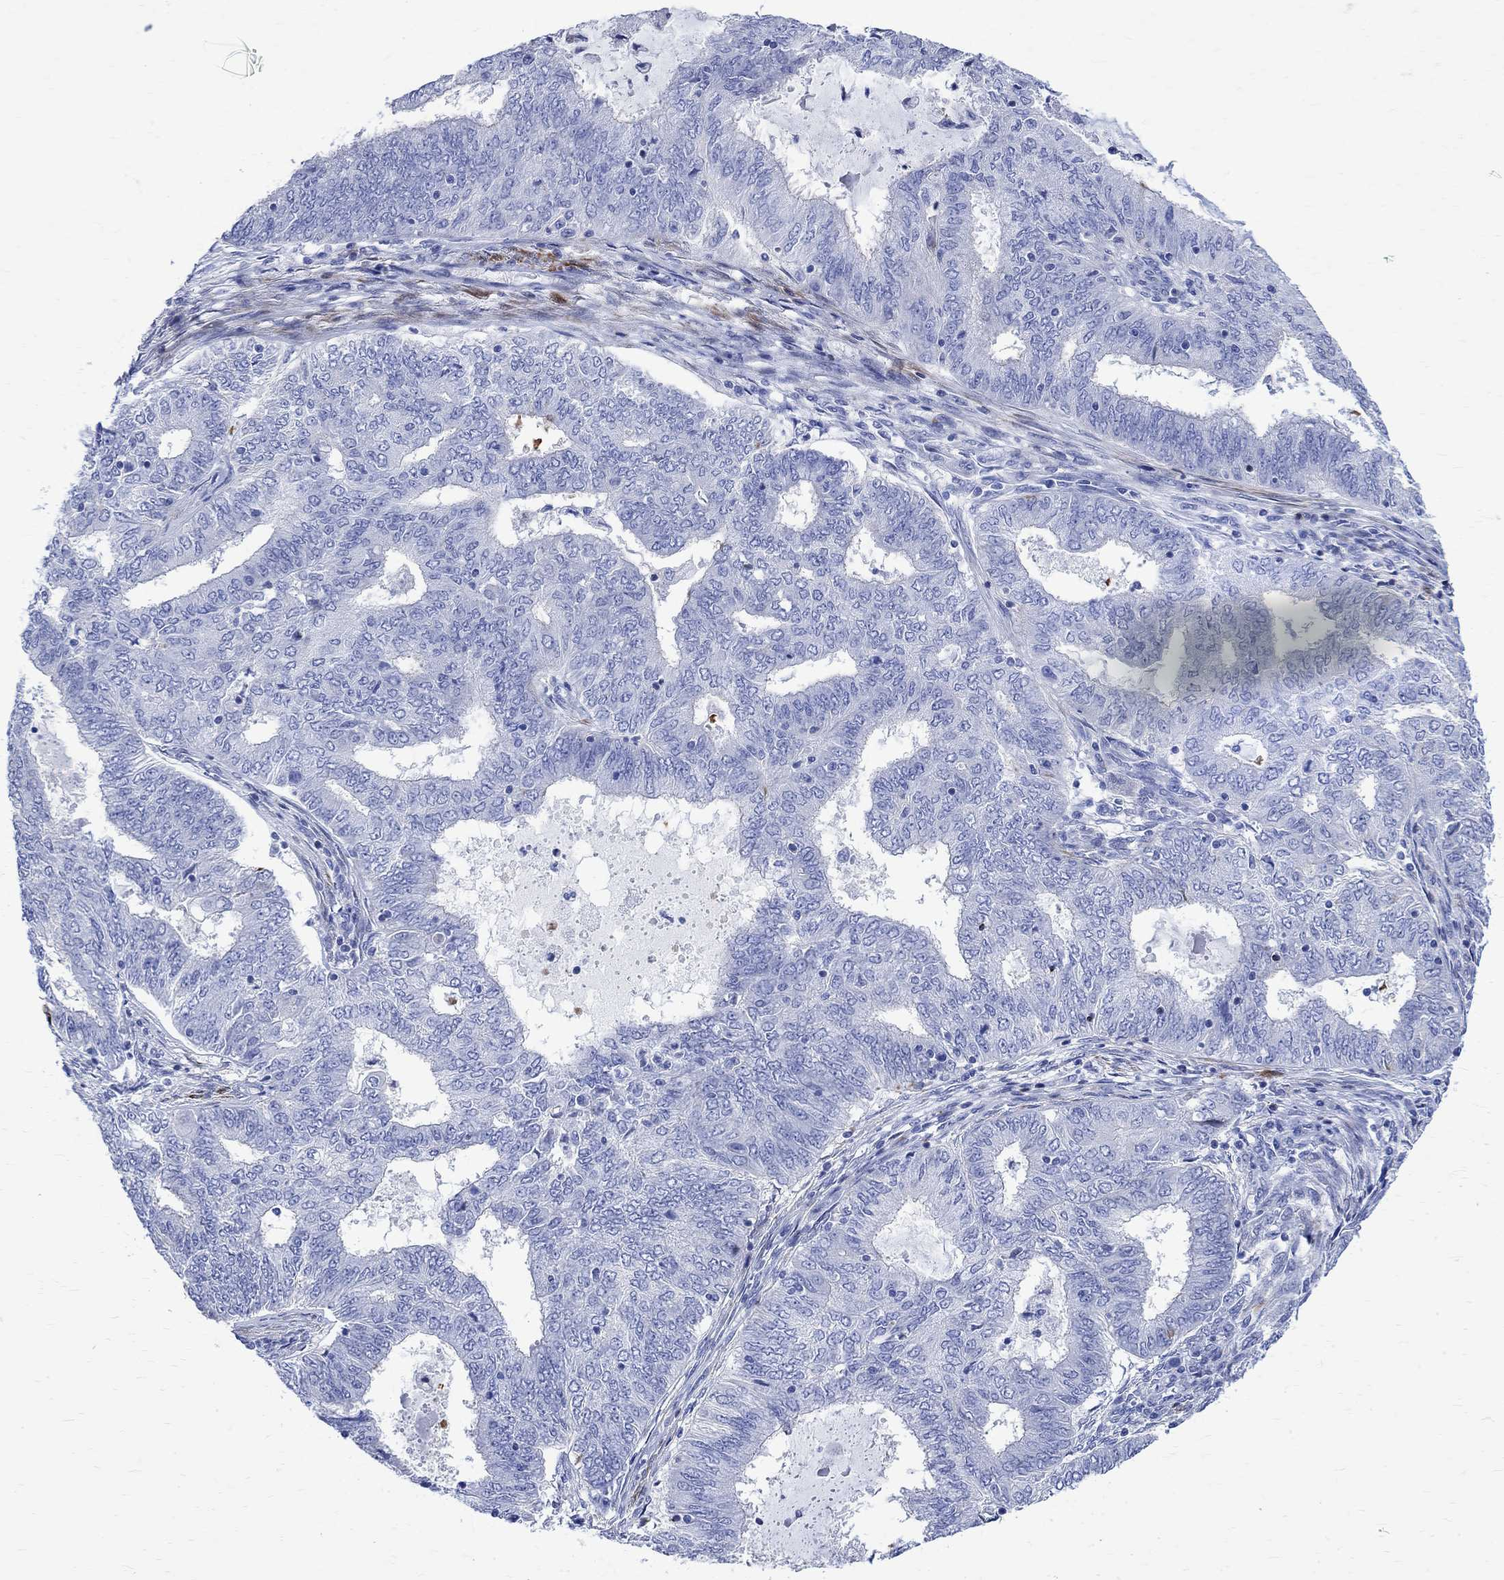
{"staining": {"intensity": "negative", "quantity": "none", "location": "none"}, "tissue": "endometrial cancer", "cell_type": "Tumor cells", "image_type": "cancer", "snomed": [{"axis": "morphology", "description": "Adenocarcinoma, NOS"}, {"axis": "topography", "description": "Endometrium"}], "caption": "This is an immunohistochemistry photomicrograph of human adenocarcinoma (endometrial). There is no expression in tumor cells.", "gene": "PARVB", "patient": {"sex": "female", "age": 62}}